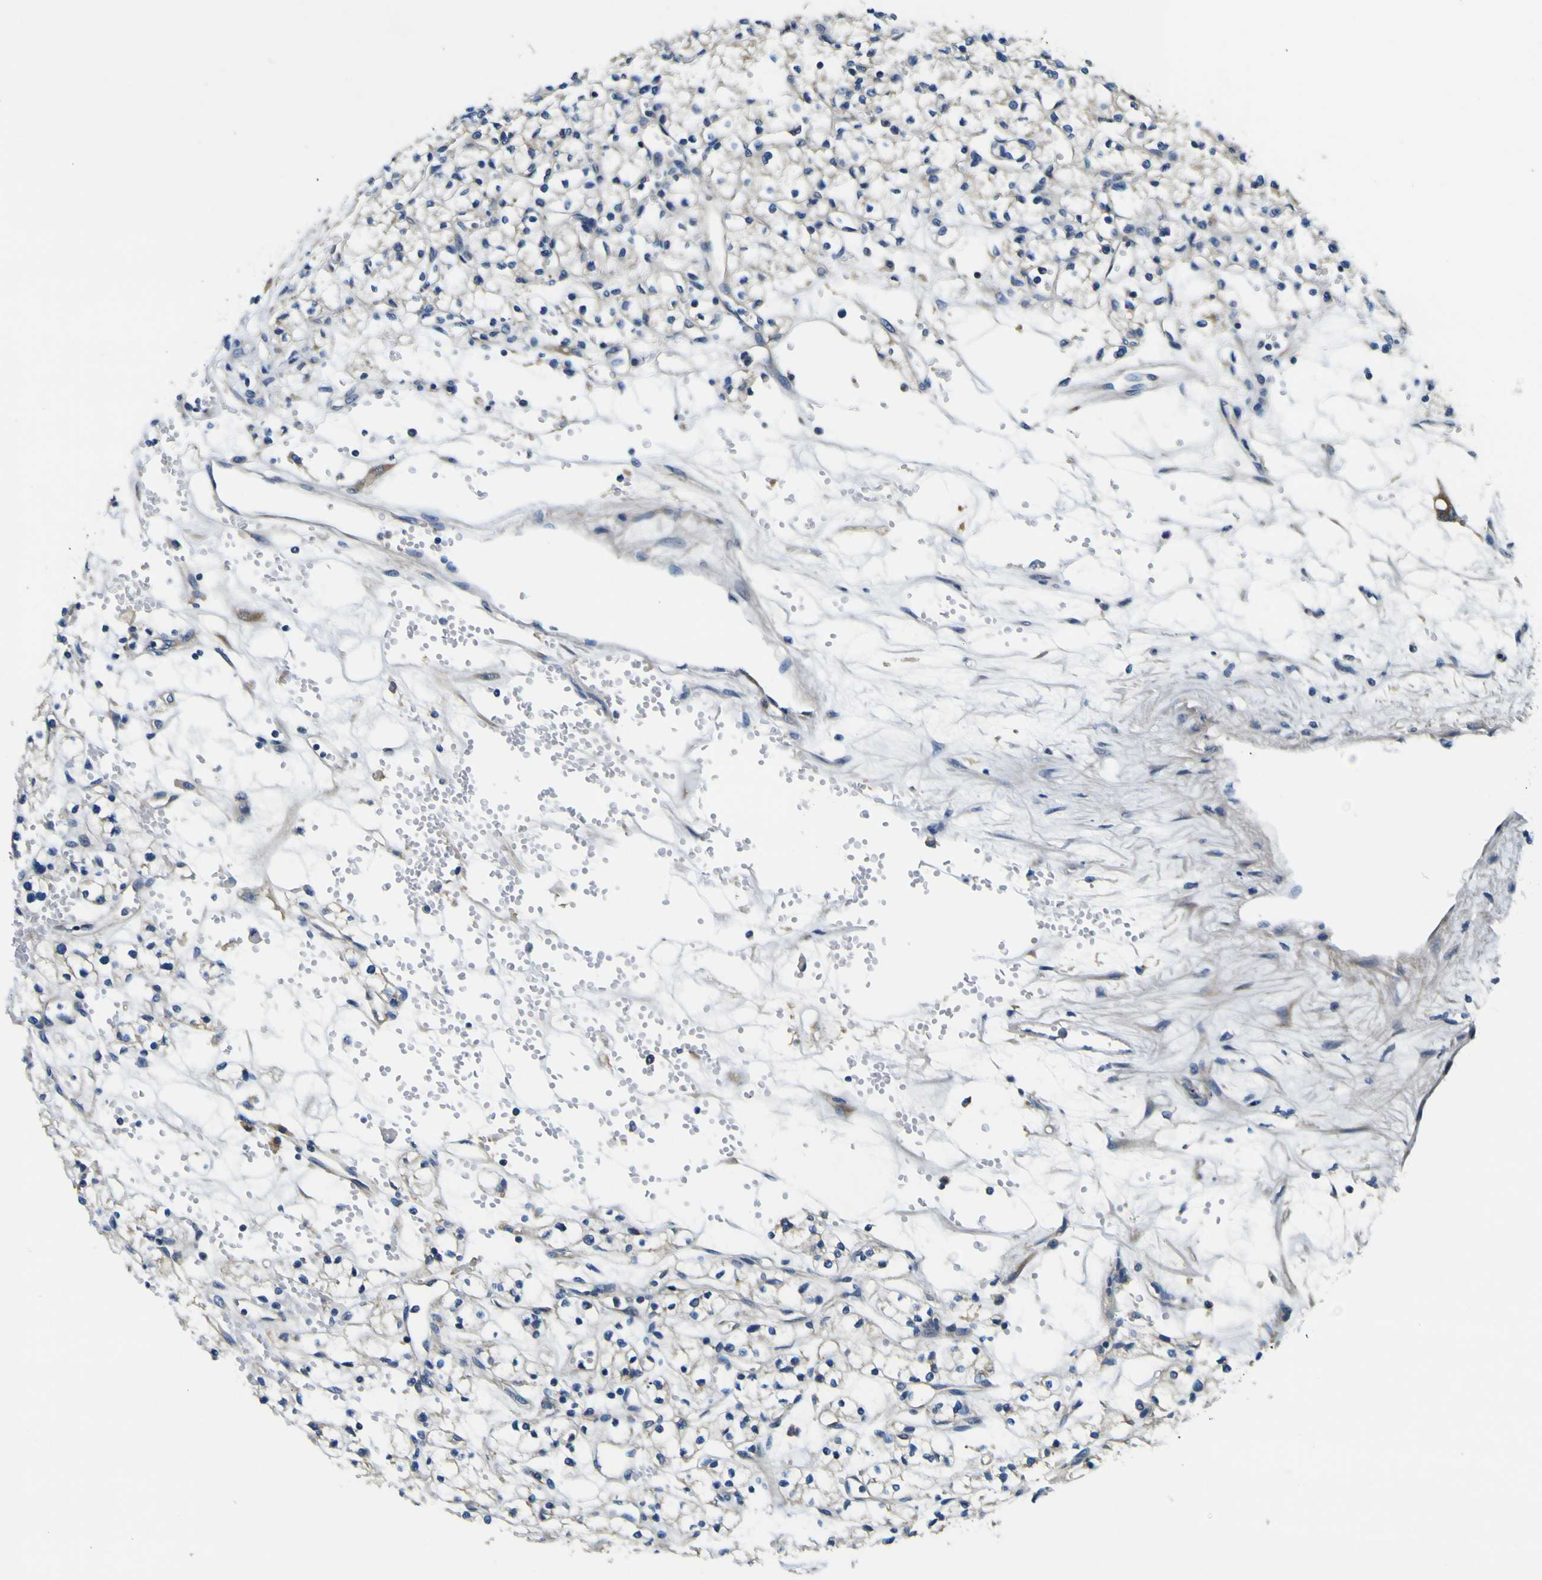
{"staining": {"intensity": "negative", "quantity": "none", "location": "none"}, "tissue": "renal cancer", "cell_type": "Tumor cells", "image_type": "cancer", "snomed": [{"axis": "morphology", "description": "Normal tissue, NOS"}, {"axis": "morphology", "description": "Adenocarcinoma, NOS"}, {"axis": "topography", "description": "Kidney"}], "caption": "This is a image of immunohistochemistry (IHC) staining of renal cancer (adenocarcinoma), which shows no positivity in tumor cells.", "gene": "CLSTN1", "patient": {"sex": "male", "age": 59}}